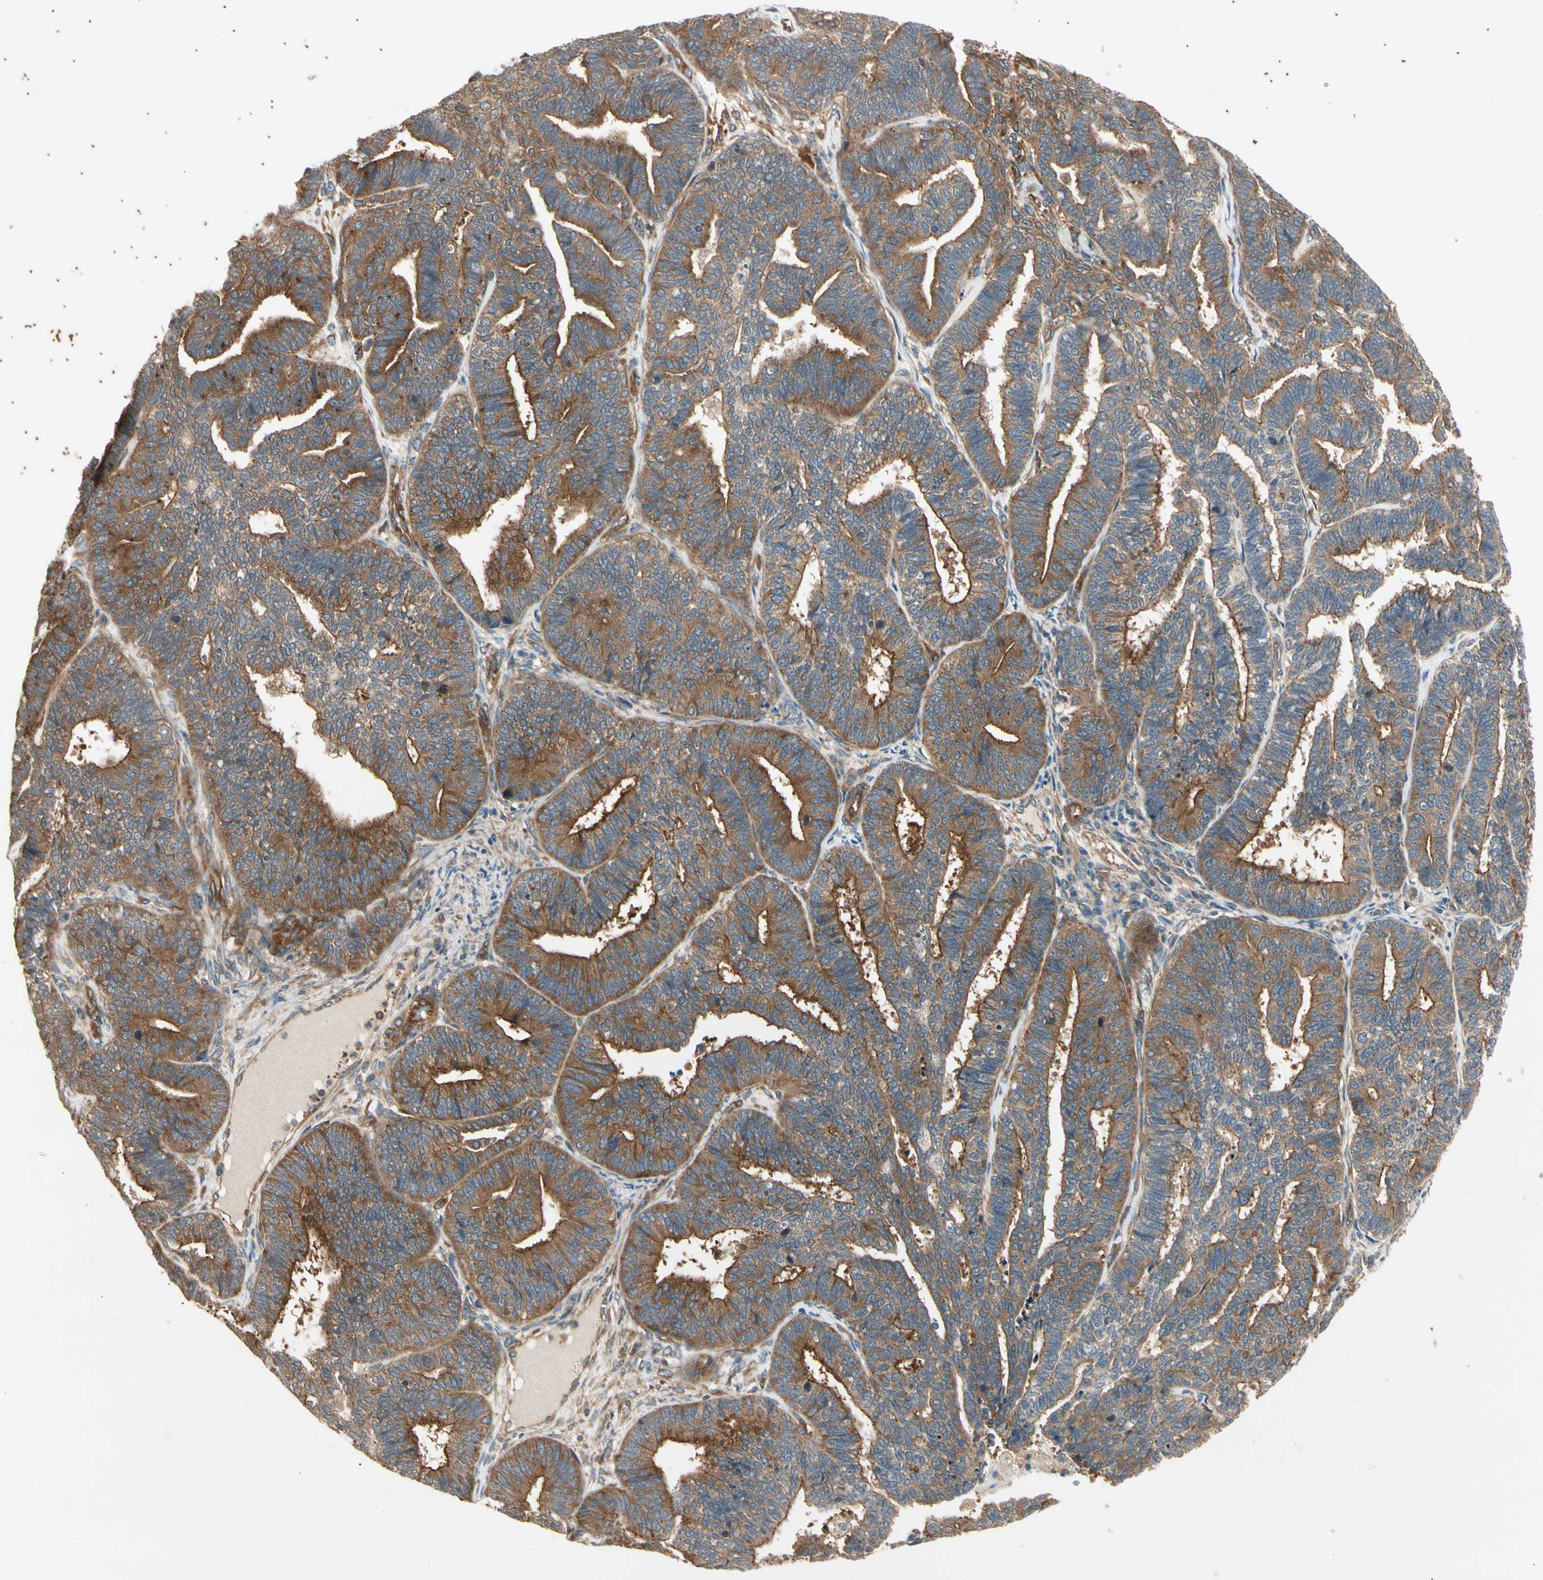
{"staining": {"intensity": "strong", "quantity": ">75%", "location": "cytoplasmic/membranous"}, "tissue": "endometrial cancer", "cell_type": "Tumor cells", "image_type": "cancer", "snomed": [{"axis": "morphology", "description": "Adenocarcinoma, NOS"}, {"axis": "topography", "description": "Endometrium"}], "caption": "Immunohistochemistry (IHC) (DAB (3,3'-diaminobenzidine)) staining of human endometrial adenocarcinoma demonstrates strong cytoplasmic/membranous protein expression in approximately >75% of tumor cells.", "gene": "ROCK2", "patient": {"sex": "female", "age": 70}}